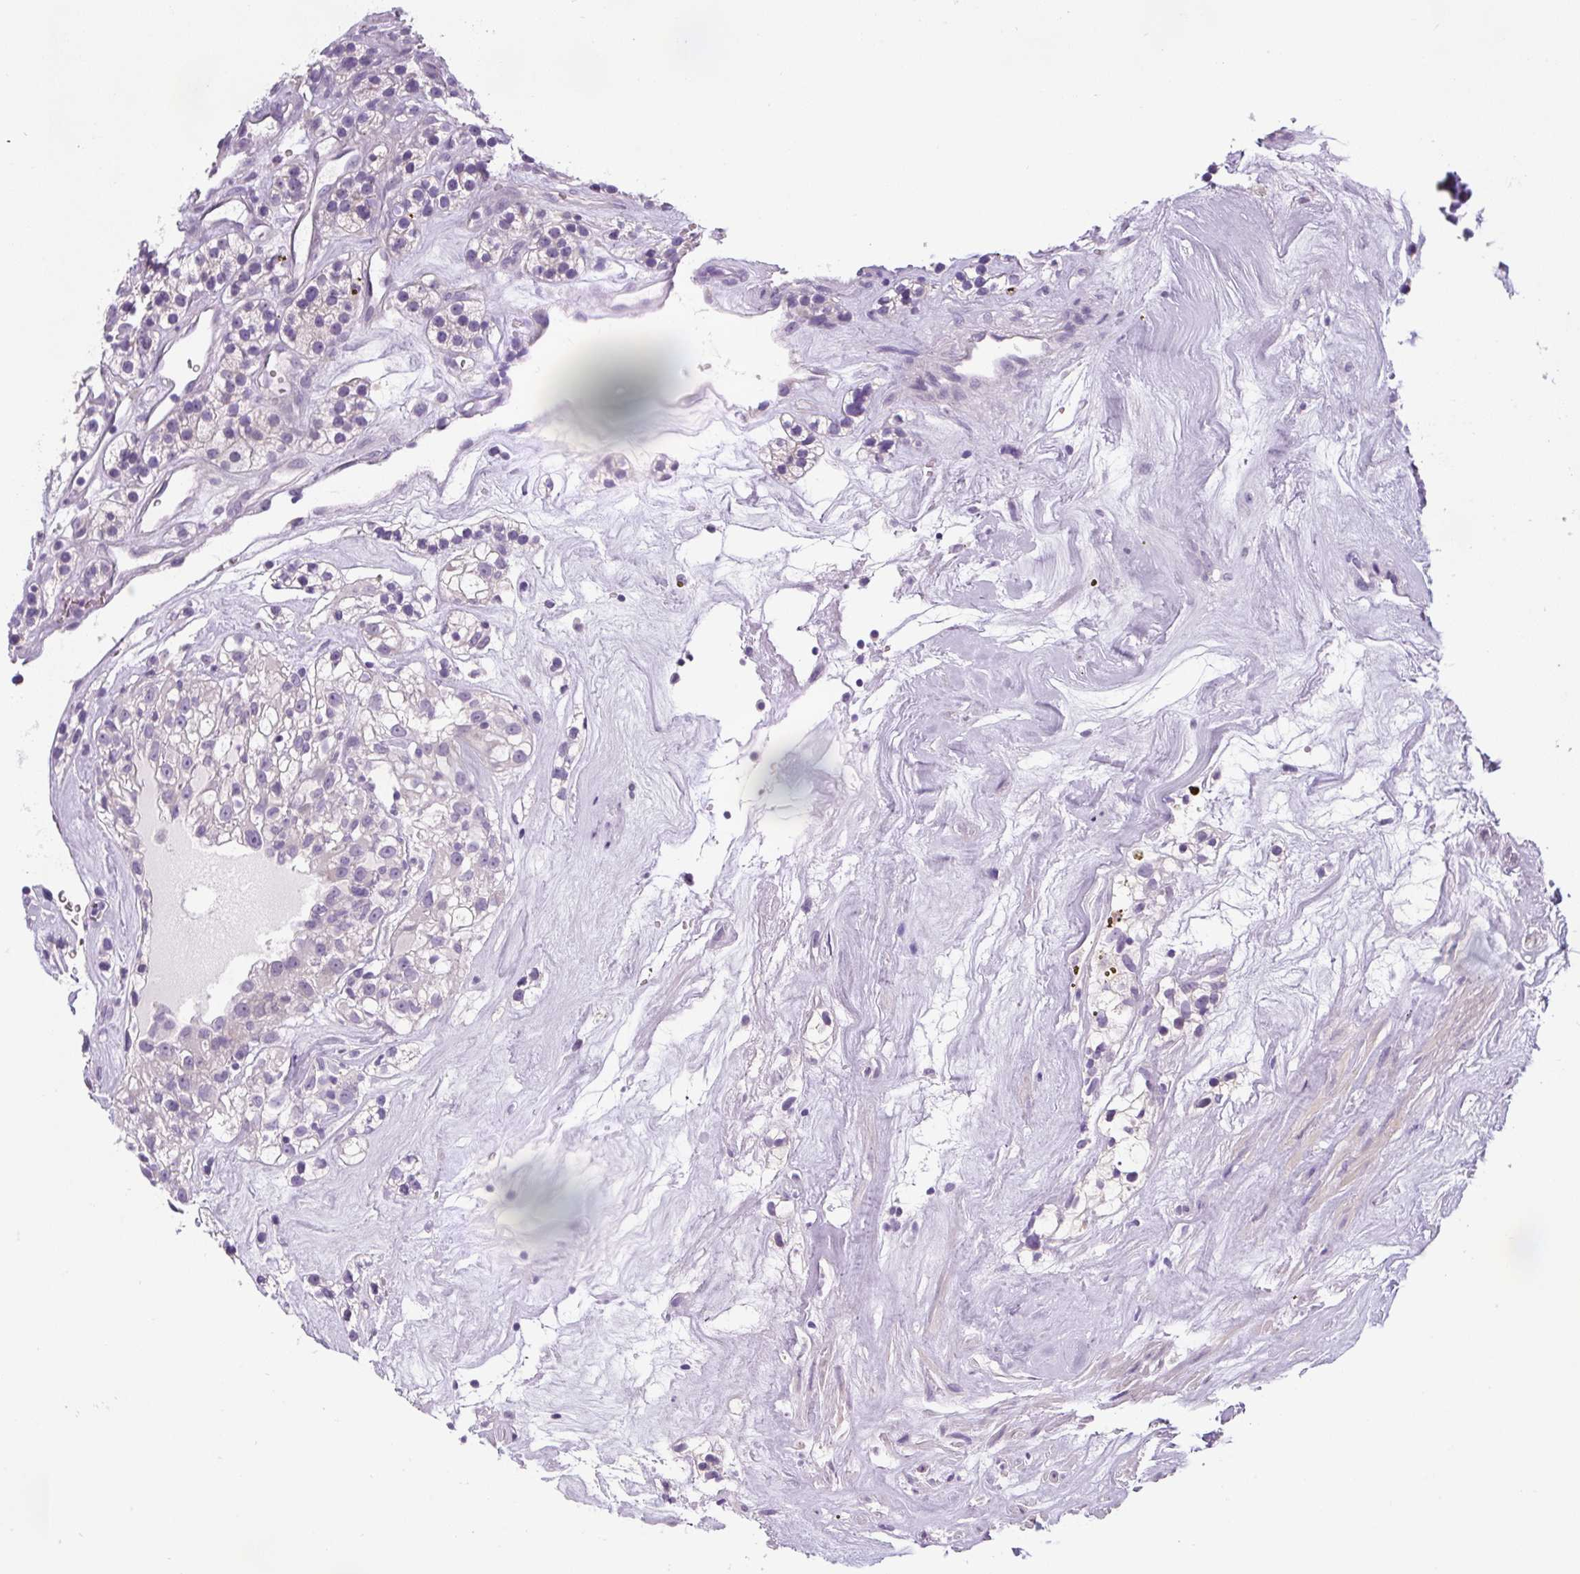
{"staining": {"intensity": "negative", "quantity": "none", "location": "none"}, "tissue": "renal cancer", "cell_type": "Tumor cells", "image_type": "cancer", "snomed": [{"axis": "morphology", "description": "Adenocarcinoma, NOS"}, {"axis": "topography", "description": "Kidney"}], "caption": "Micrograph shows no protein positivity in tumor cells of adenocarcinoma (renal) tissue.", "gene": "UBL3", "patient": {"sex": "female", "age": 57}}